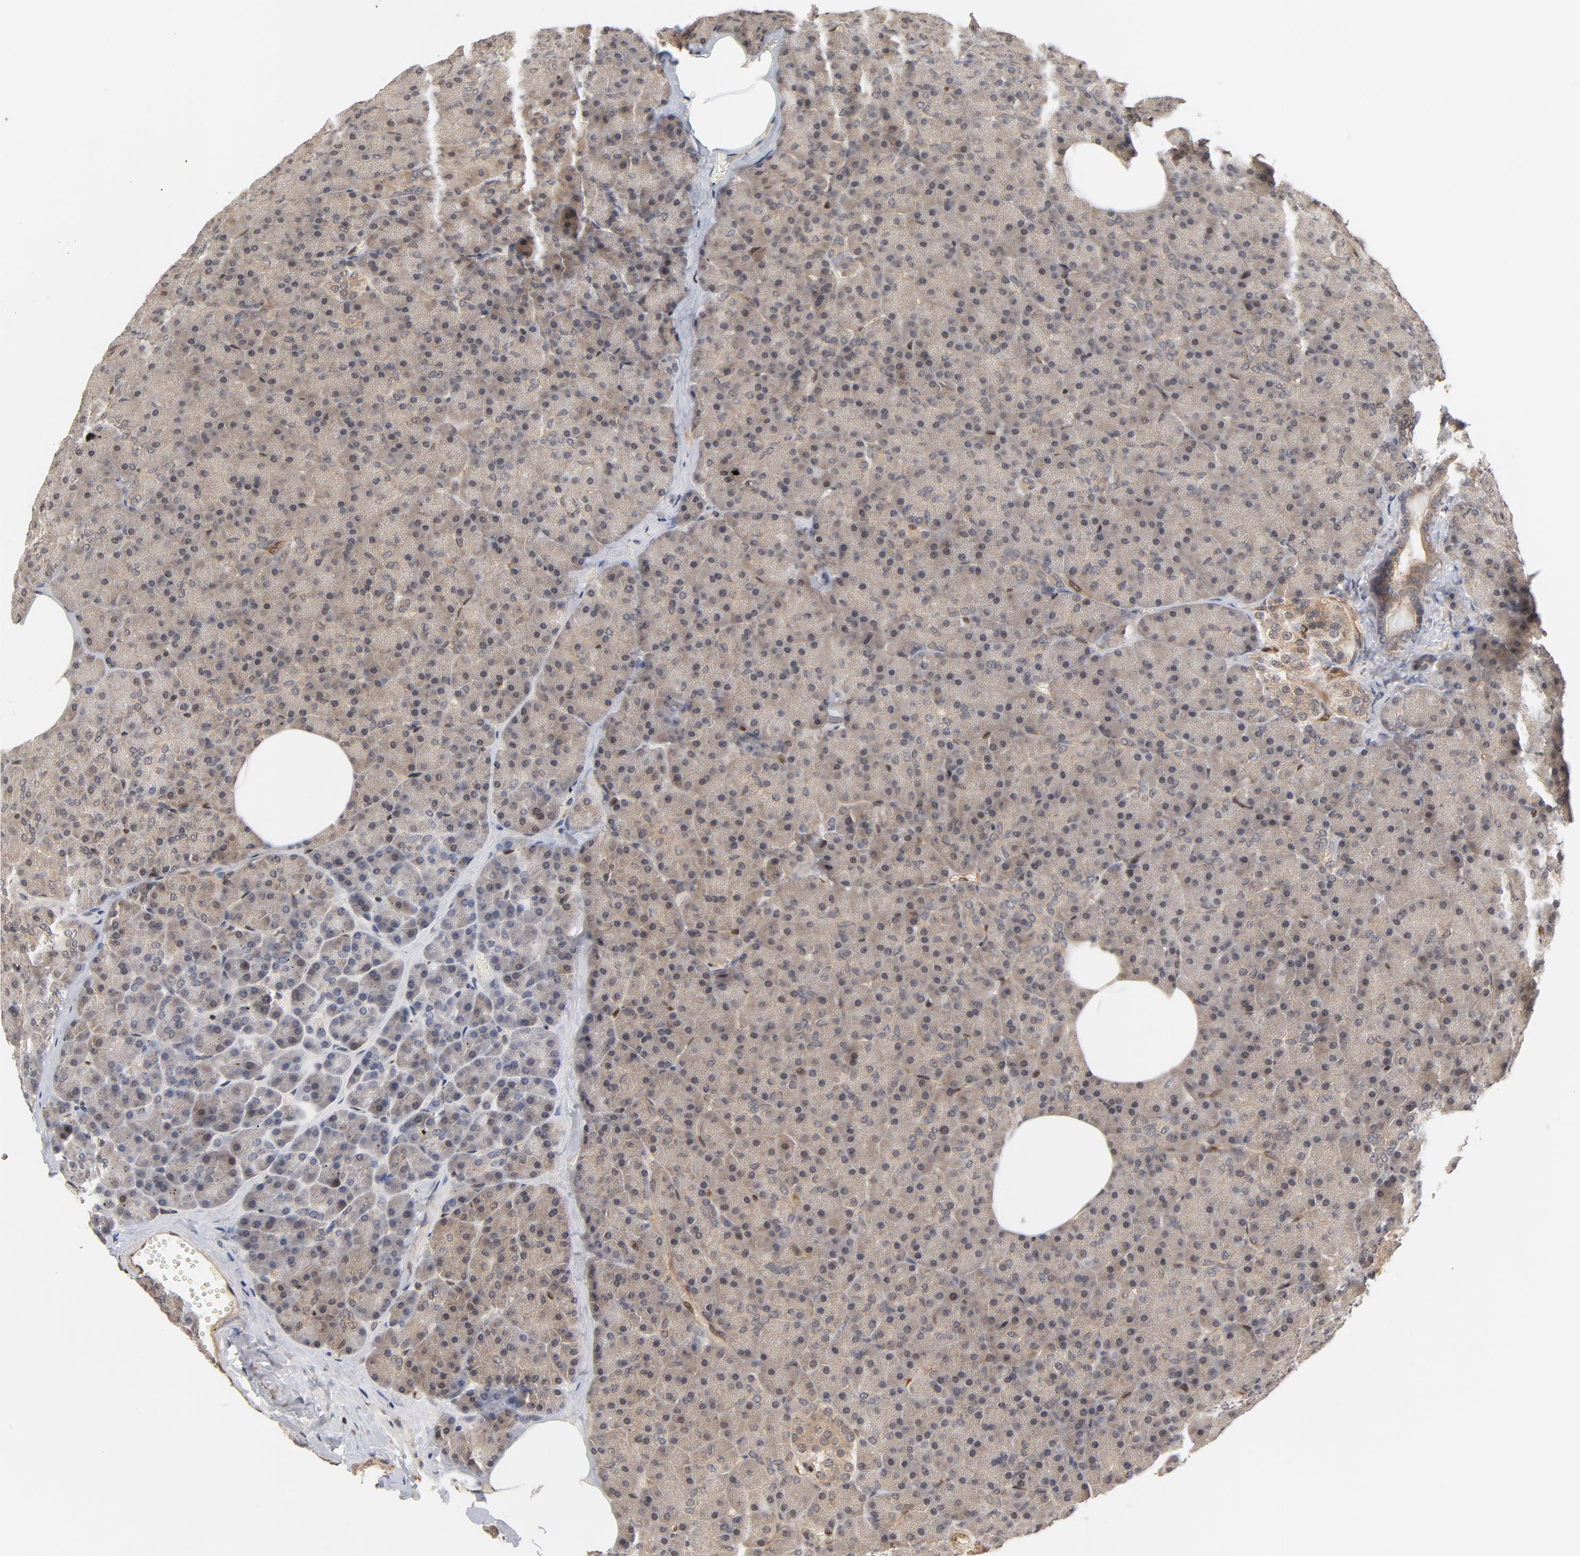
{"staining": {"intensity": "weak", "quantity": ">75%", "location": "cytoplasmic/membranous"}, "tissue": "pancreas", "cell_type": "Exocrine glandular cells", "image_type": "normal", "snomed": [{"axis": "morphology", "description": "Normal tissue, NOS"}, {"axis": "topography", "description": "Pancreas"}], "caption": "A micrograph of human pancreas stained for a protein reveals weak cytoplasmic/membranous brown staining in exocrine glandular cells. (DAB IHC, brown staining for protein, blue staining for nuclei).", "gene": "CDC37", "patient": {"sex": "female", "age": 35}}